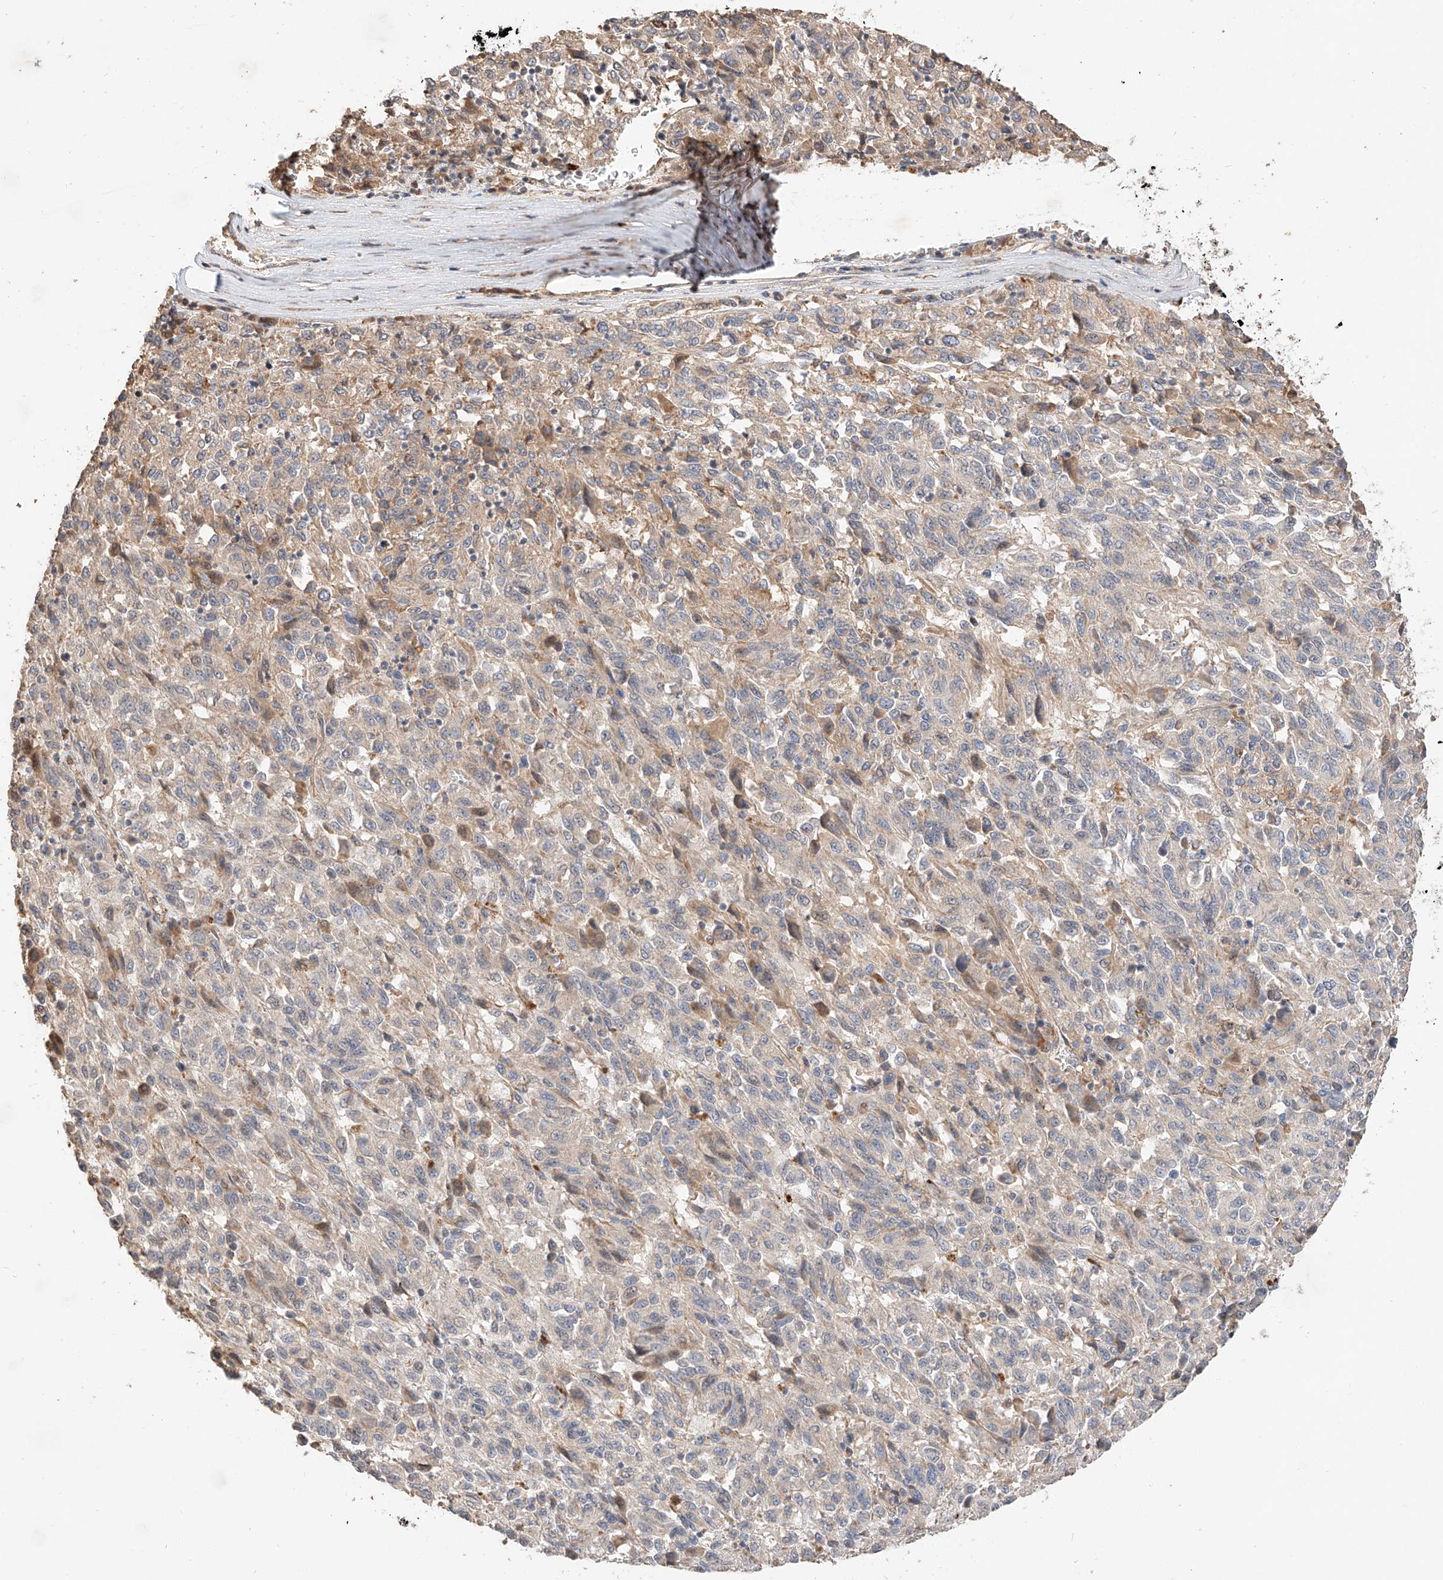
{"staining": {"intensity": "negative", "quantity": "none", "location": "none"}, "tissue": "melanoma", "cell_type": "Tumor cells", "image_type": "cancer", "snomed": [{"axis": "morphology", "description": "Malignant melanoma, Metastatic site"}, {"axis": "topography", "description": "Lung"}], "caption": "Immunohistochemistry micrograph of malignant melanoma (metastatic site) stained for a protein (brown), which exhibits no positivity in tumor cells.", "gene": "SUSD6", "patient": {"sex": "male", "age": 64}}